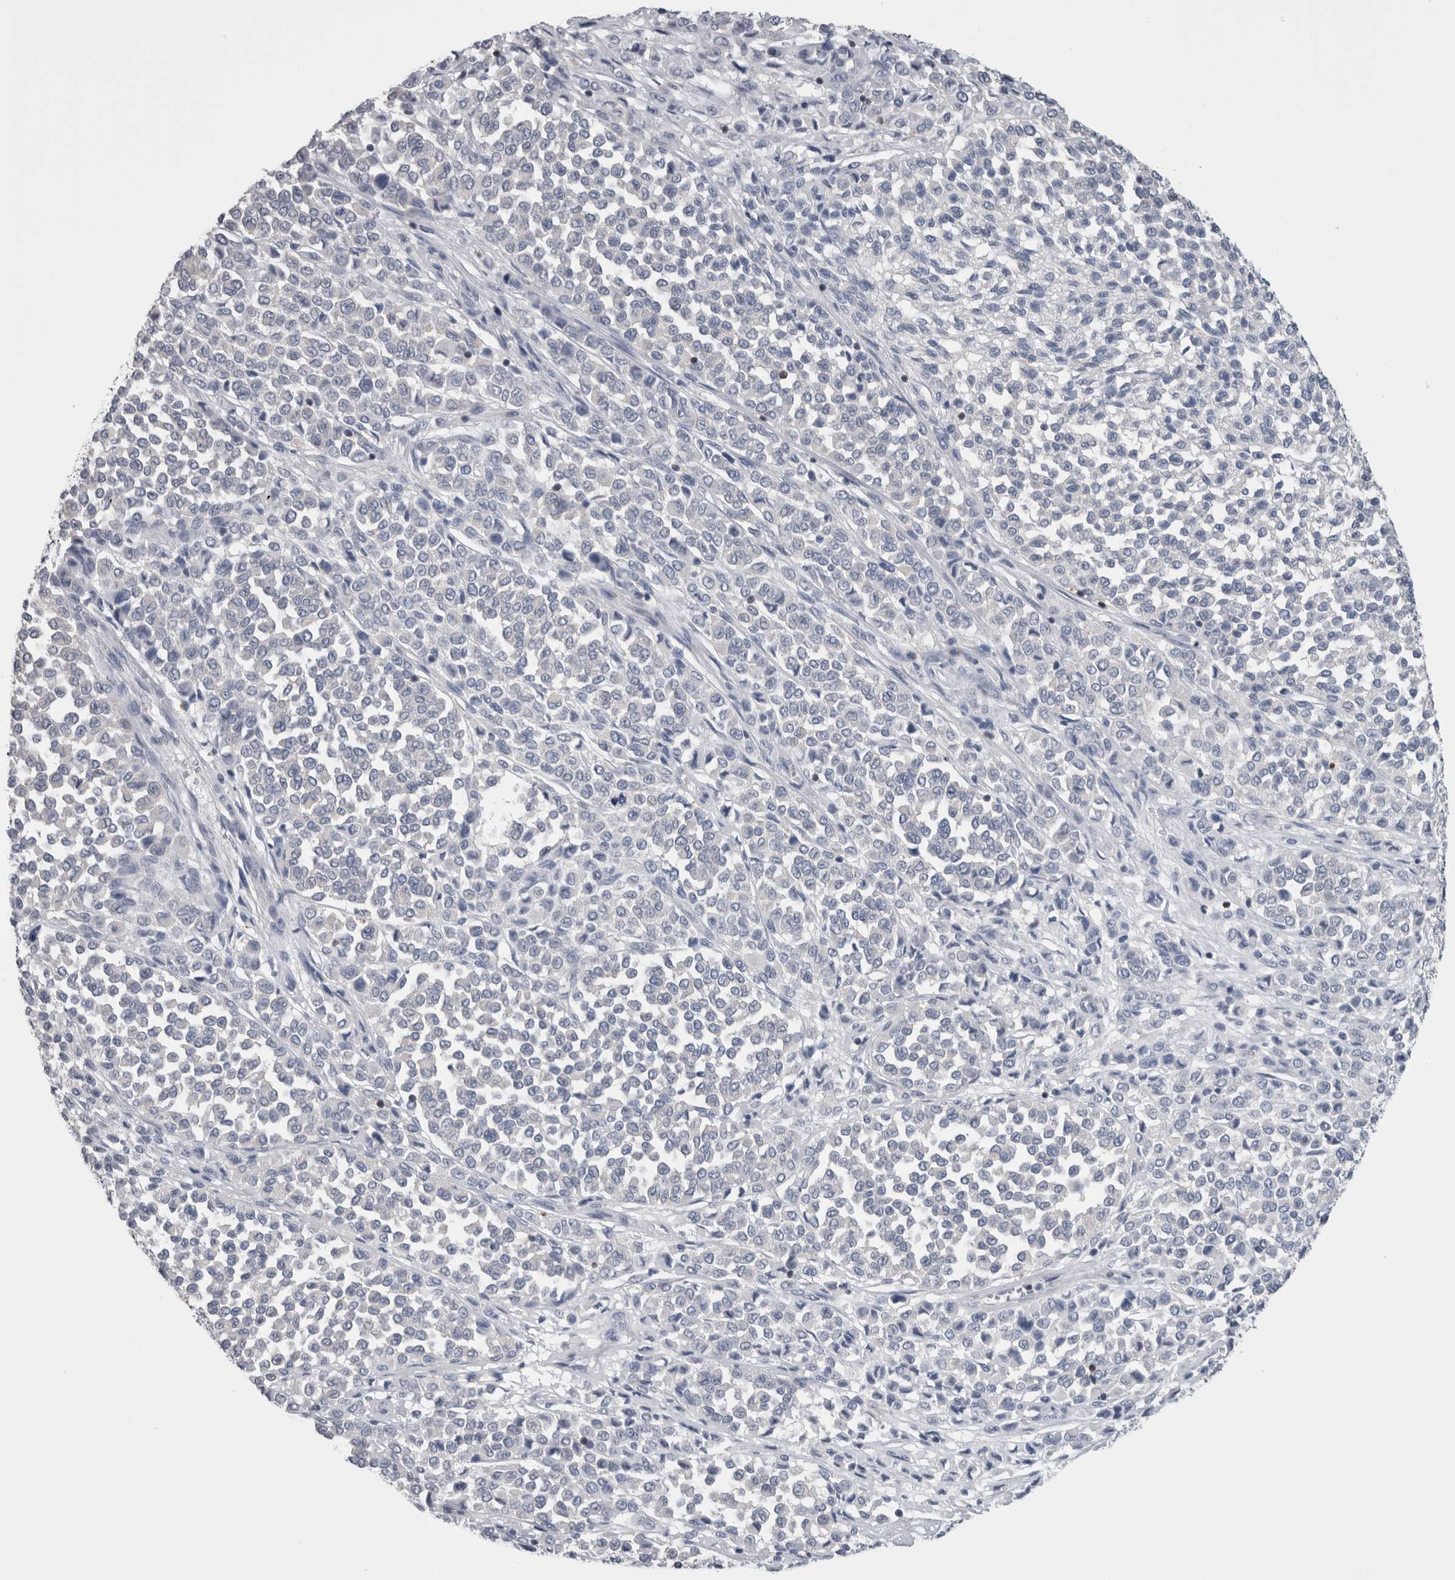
{"staining": {"intensity": "negative", "quantity": "none", "location": "none"}, "tissue": "melanoma", "cell_type": "Tumor cells", "image_type": "cancer", "snomed": [{"axis": "morphology", "description": "Malignant melanoma, Metastatic site"}, {"axis": "topography", "description": "Pancreas"}], "caption": "Immunohistochemical staining of melanoma shows no significant staining in tumor cells.", "gene": "DCTN6", "patient": {"sex": "female", "age": 30}}